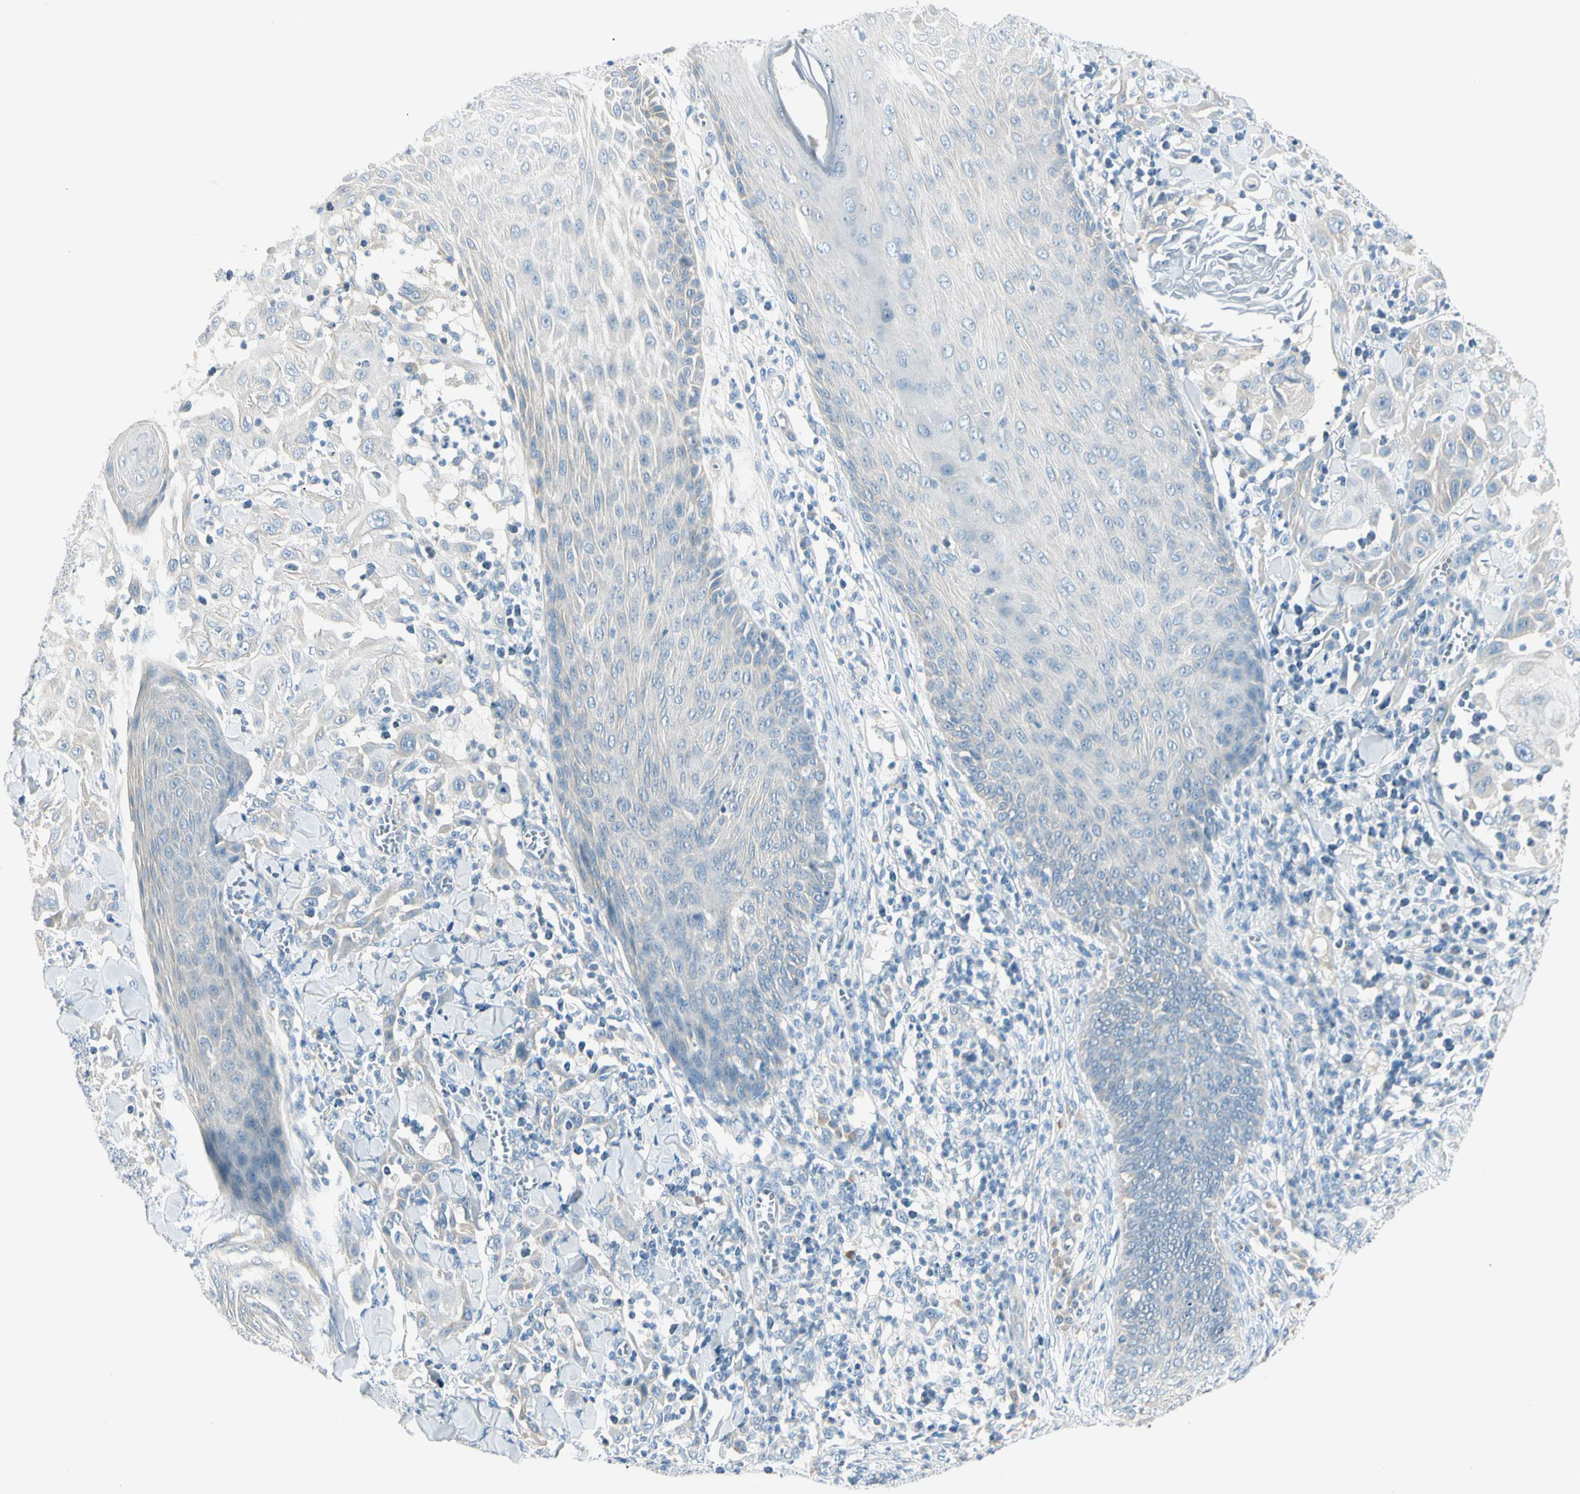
{"staining": {"intensity": "negative", "quantity": "none", "location": "none"}, "tissue": "skin cancer", "cell_type": "Tumor cells", "image_type": "cancer", "snomed": [{"axis": "morphology", "description": "Squamous cell carcinoma, NOS"}, {"axis": "topography", "description": "Skin"}], "caption": "Immunohistochemistry histopathology image of neoplastic tissue: squamous cell carcinoma (skin) stained with DAB (3,3'-diaminobenzidine) shows no significant protein expression in tumor cells.", "gene": "SLC6A15", "patient": {"sex": "male", "age": 24}}